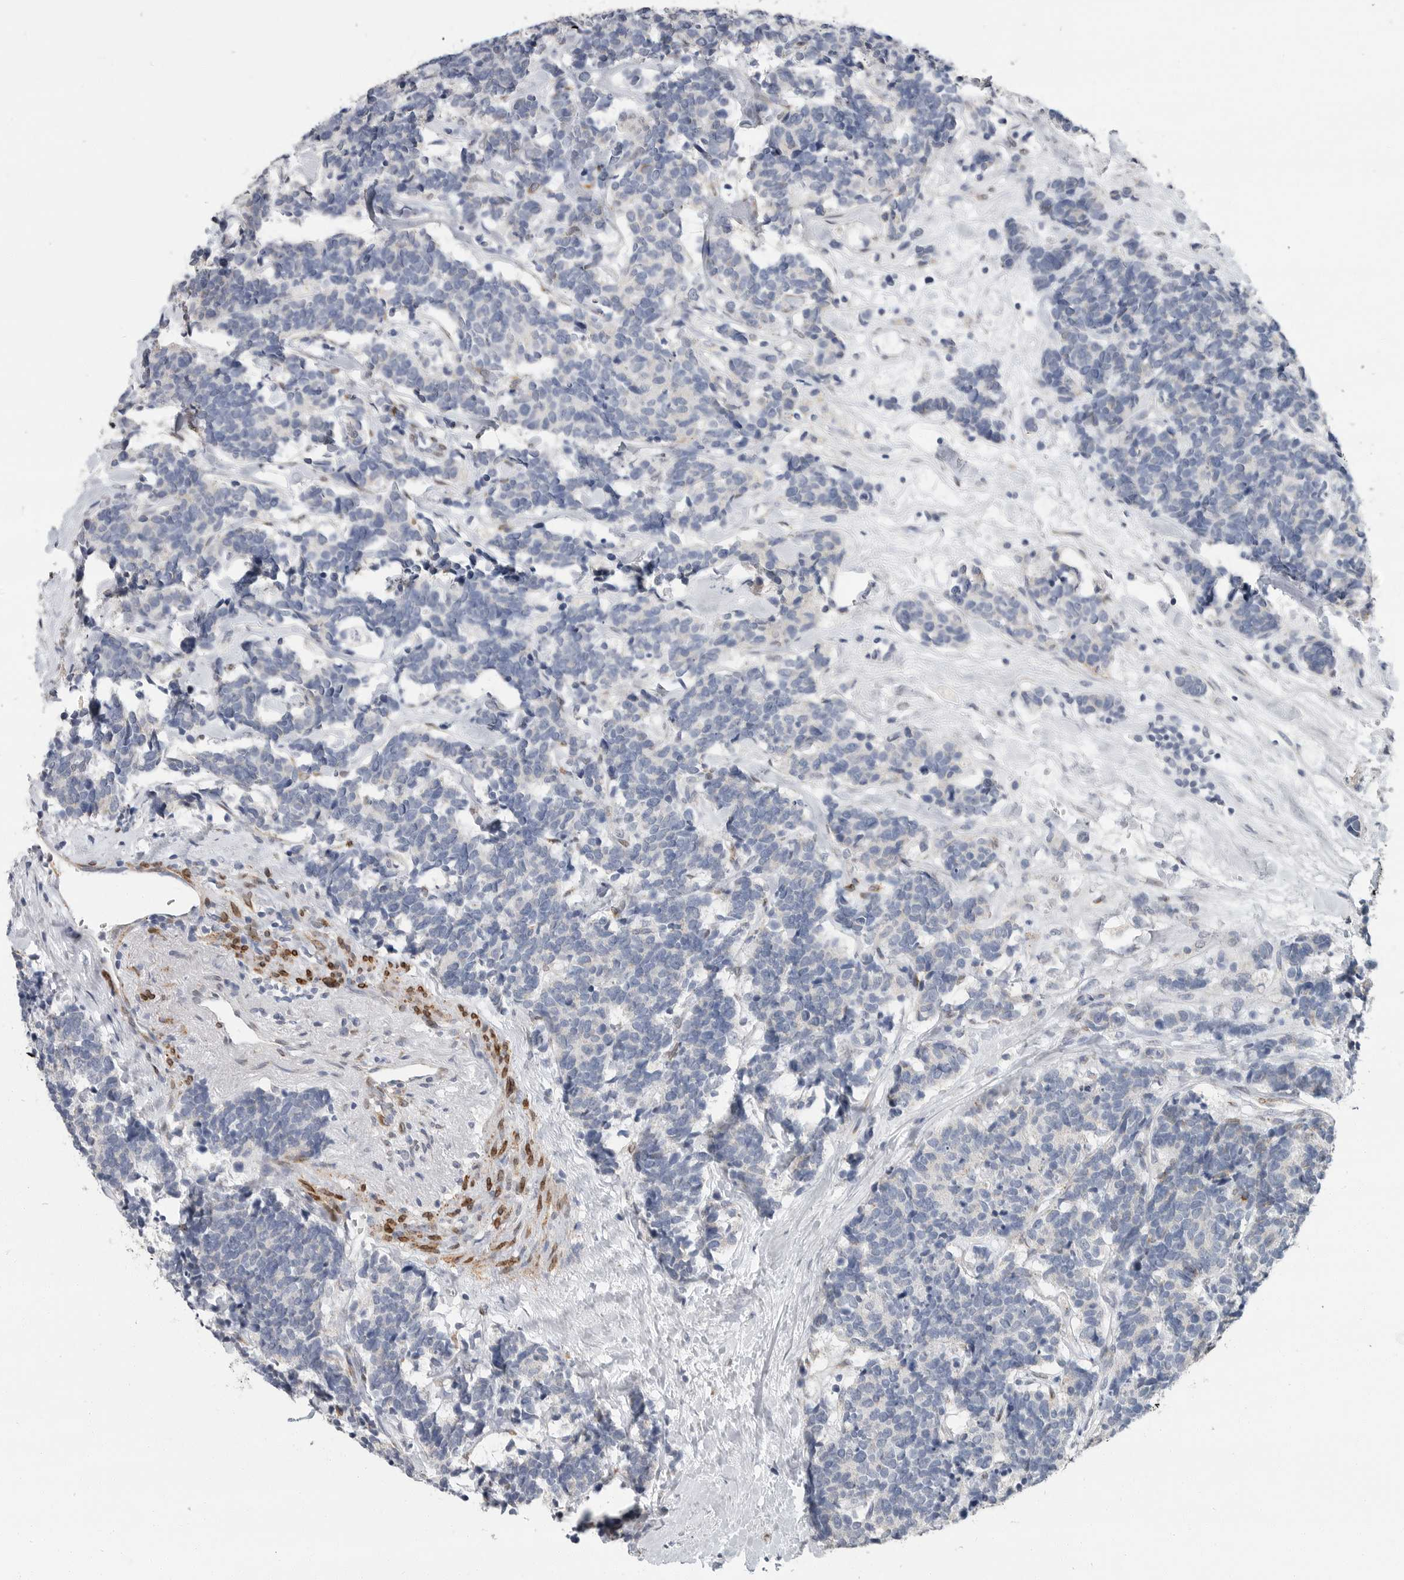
{"staining": {"intensity": "negative", "quantity": "none", "location": "none"}, "tissue": "carcinoid", "cell_type": "Tumor cells", "image_type": "cancer", "snomed": [{"axis": "morphology", "description": "Carcinoma, NOS"}, {"axis": "morphology", "description": "Carcinoid, malignant, NOS"}, {"axis": "topography", "description": "Urinary bladder"}], "caption": "Tumor cells are negative for brown protein staining in carcinoid.", "gene": "PLN", "patient": {"sex": "male", "age": 57}}